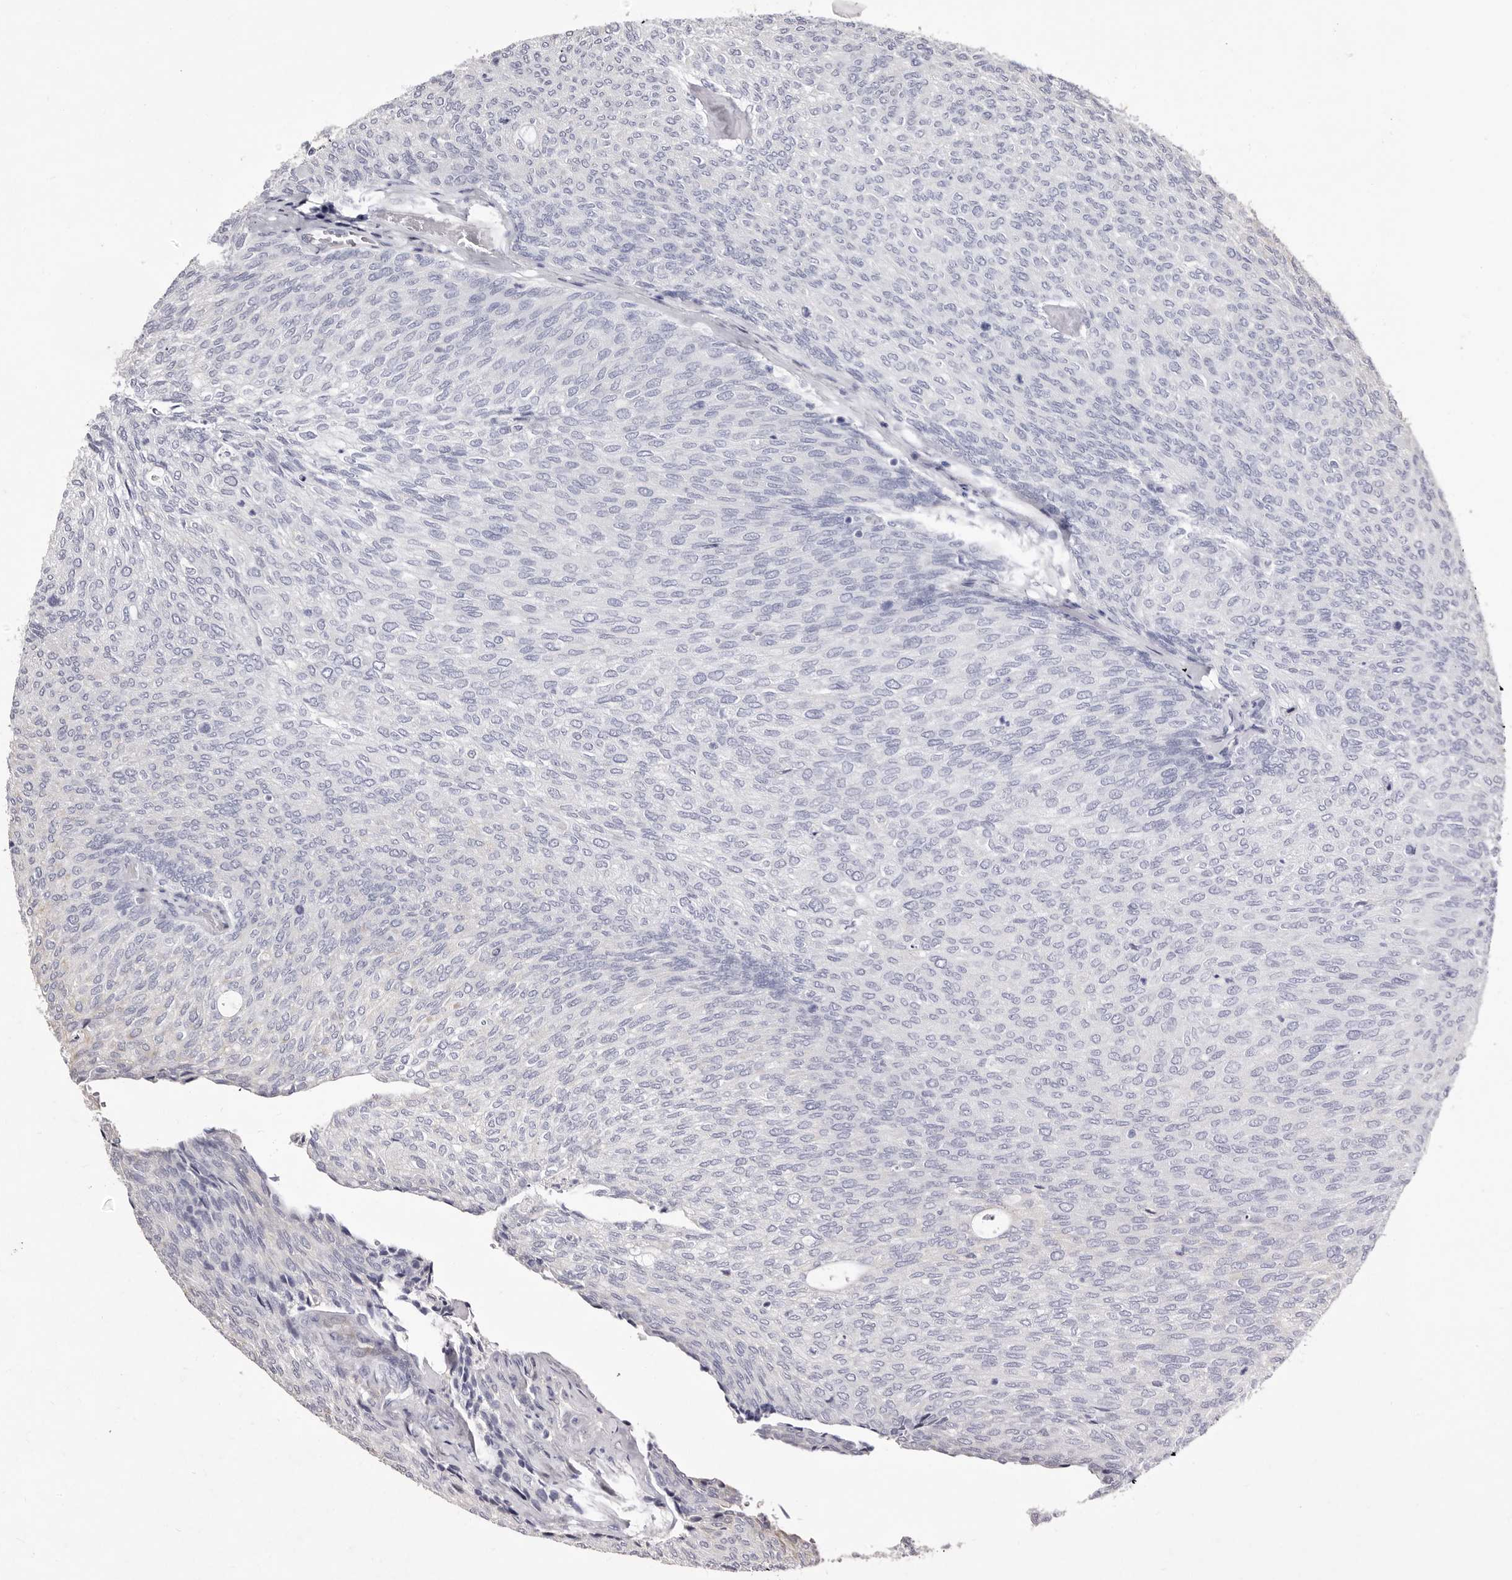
{"staining": {"intensity": "moderate", "quantity": "<25%", "location": "cytoplasmic/membranous"}, "tissue": "urothelial cancer", "cell_type": "Tumor cells", "image_type": "cancer", "snomed": [{"axis": "morphology", "description": "Urothelial carcinoma, Low grade"}, {"axis": "topography", "description": "Urinary bladder"}], "caption": "Immunohistochemical staining of low-grade urothelial carcinoma shows low levels of moderate cytoplasmic/membranous staining in about <25% of tumor cells. (Stains: DAB in brown, nuclei in blue, Microscopy: brightfield microscopy at high magnification).", "gene": "GIMAP4", "patient": {"sex": "female", "age": 79}}